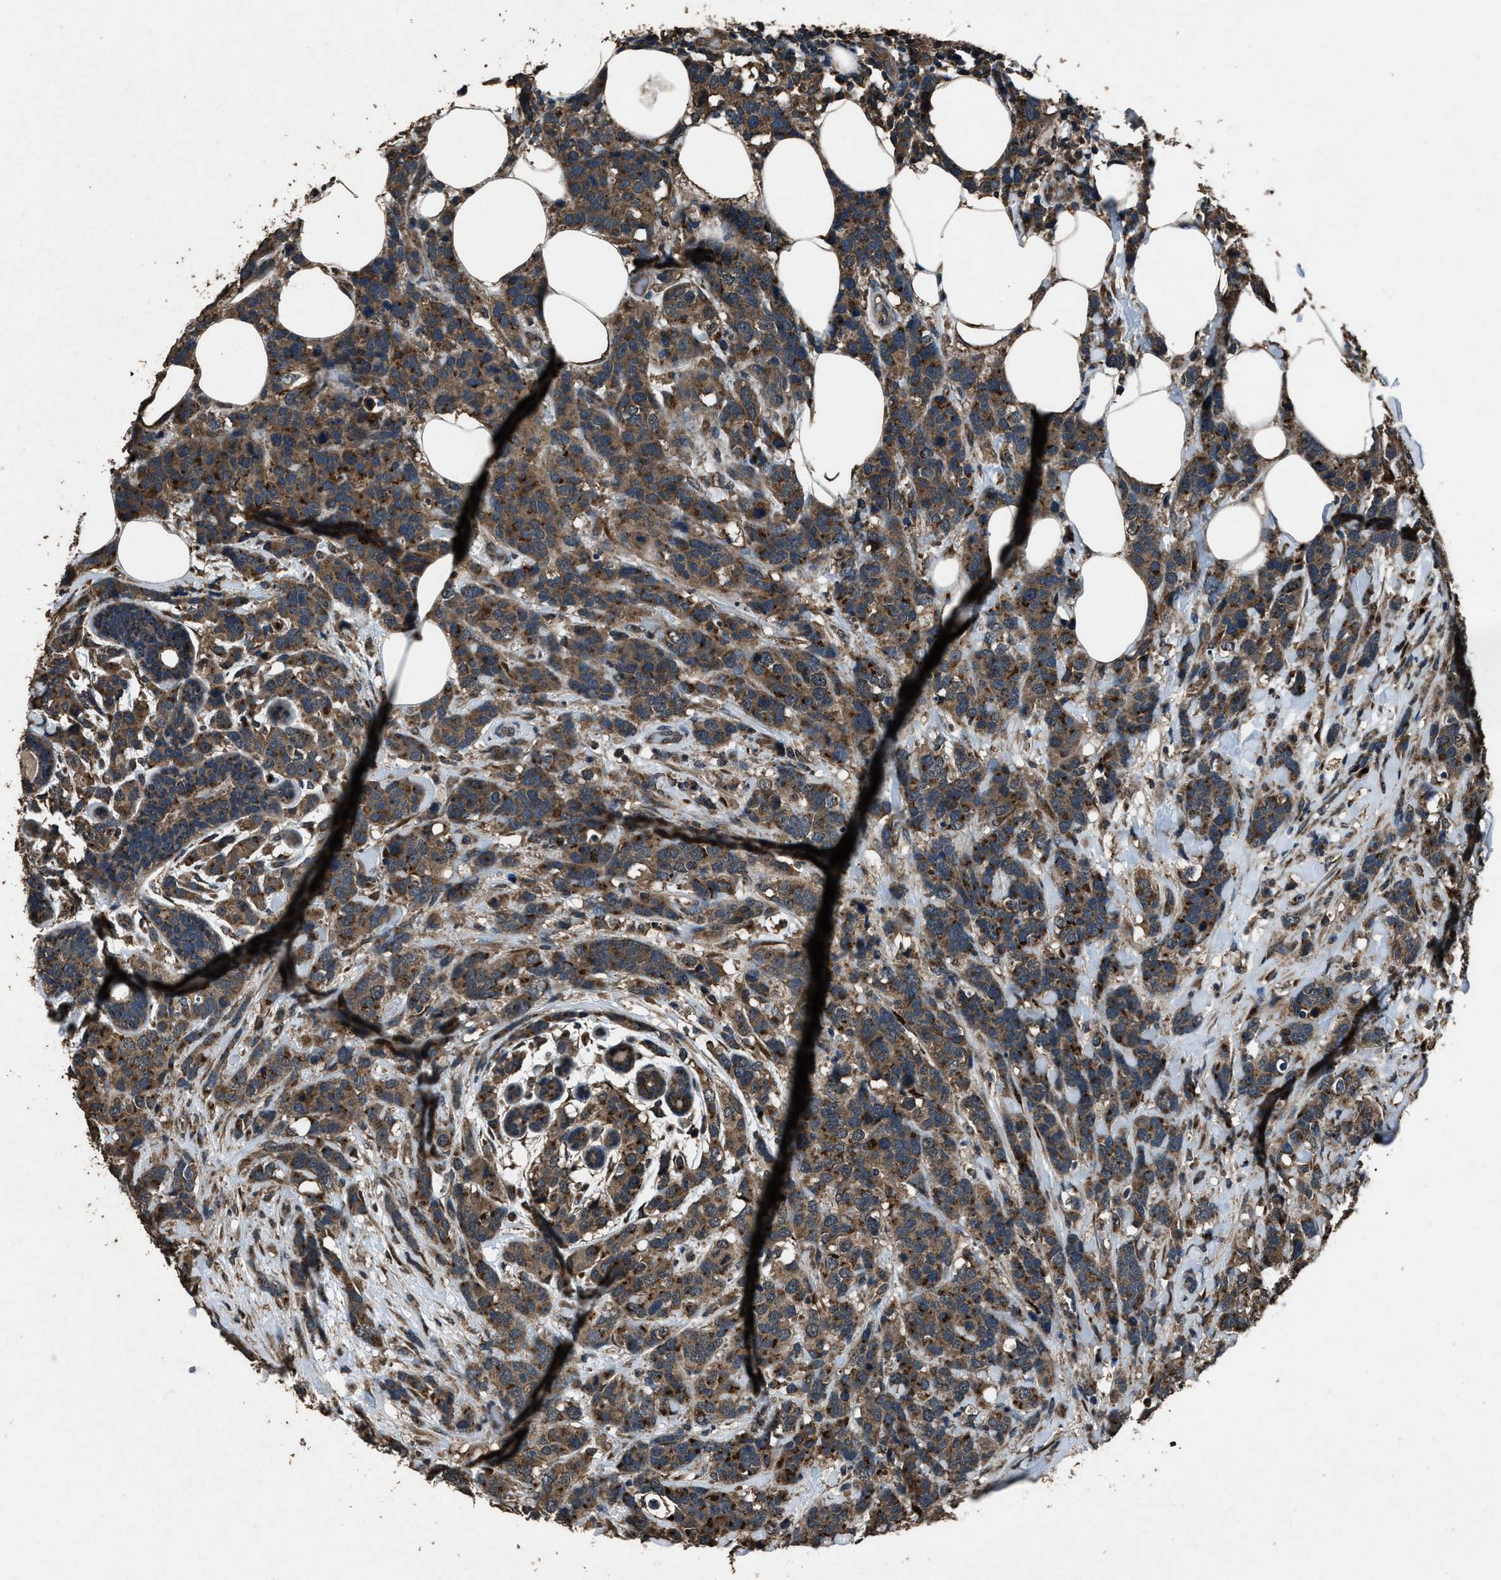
{"staining": {"intensity": "moderate", "quantity": ">75%", "location": "cytoplasmic/membranous"}, "tissue": "breast cancer", "cell_type": "Tumor cells", "image_type": "cancer", "snomed": [{"axis": "morphology", "description": "Lobular carcinoma"}, {"axis": "topography", "description": "Breast"}], "caption": "An image showing moderate cytoplasmic/membranous positivity in approximately >75% of tumor cells in lobular carcinoma (breast), as visualized by brown immunohistochemical staining.", "gene": "SLC38A10", "patient": {"sex": "female", "age": 59}}